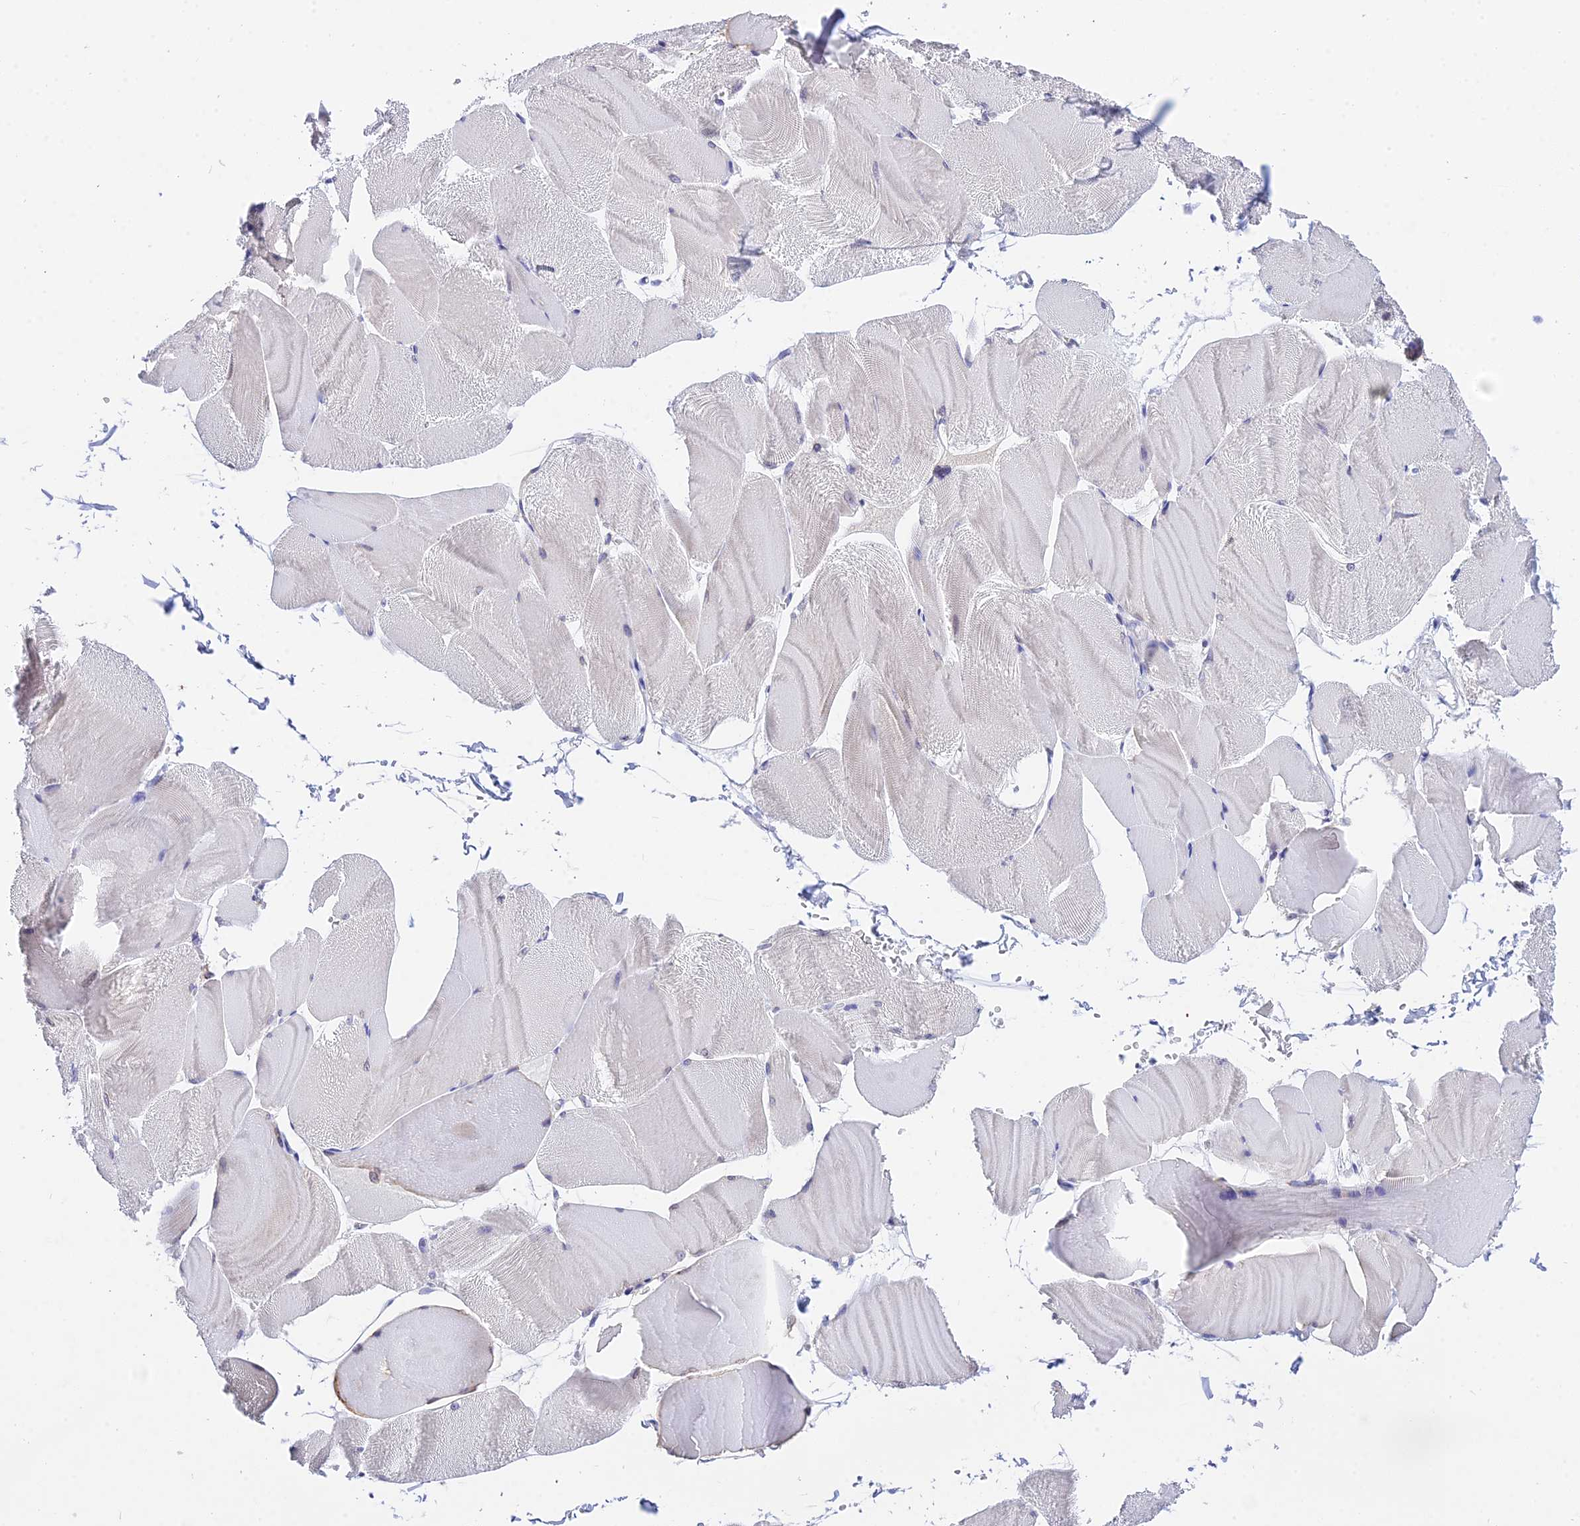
{"staining": {"intensity": "negative", "quantity": "none", "location": "none"}, "tissue": "skeletal muscle", "cell_type": "Myocytes", "image_type": "normal", "snomed": [{"axis": "morphology", "description": "Normal tissue, NOS"}, {"axis": "morphology", "description": "Basal cell carcinoma"}, {"axis": "topography", "description": "Skeletal muscle"}], "caption": "The histopathology image shows no significant expression in myocytes of skeletal muscle.", "gene": "DEFB107A", "patient": {"sex": "female", "age": 64}}